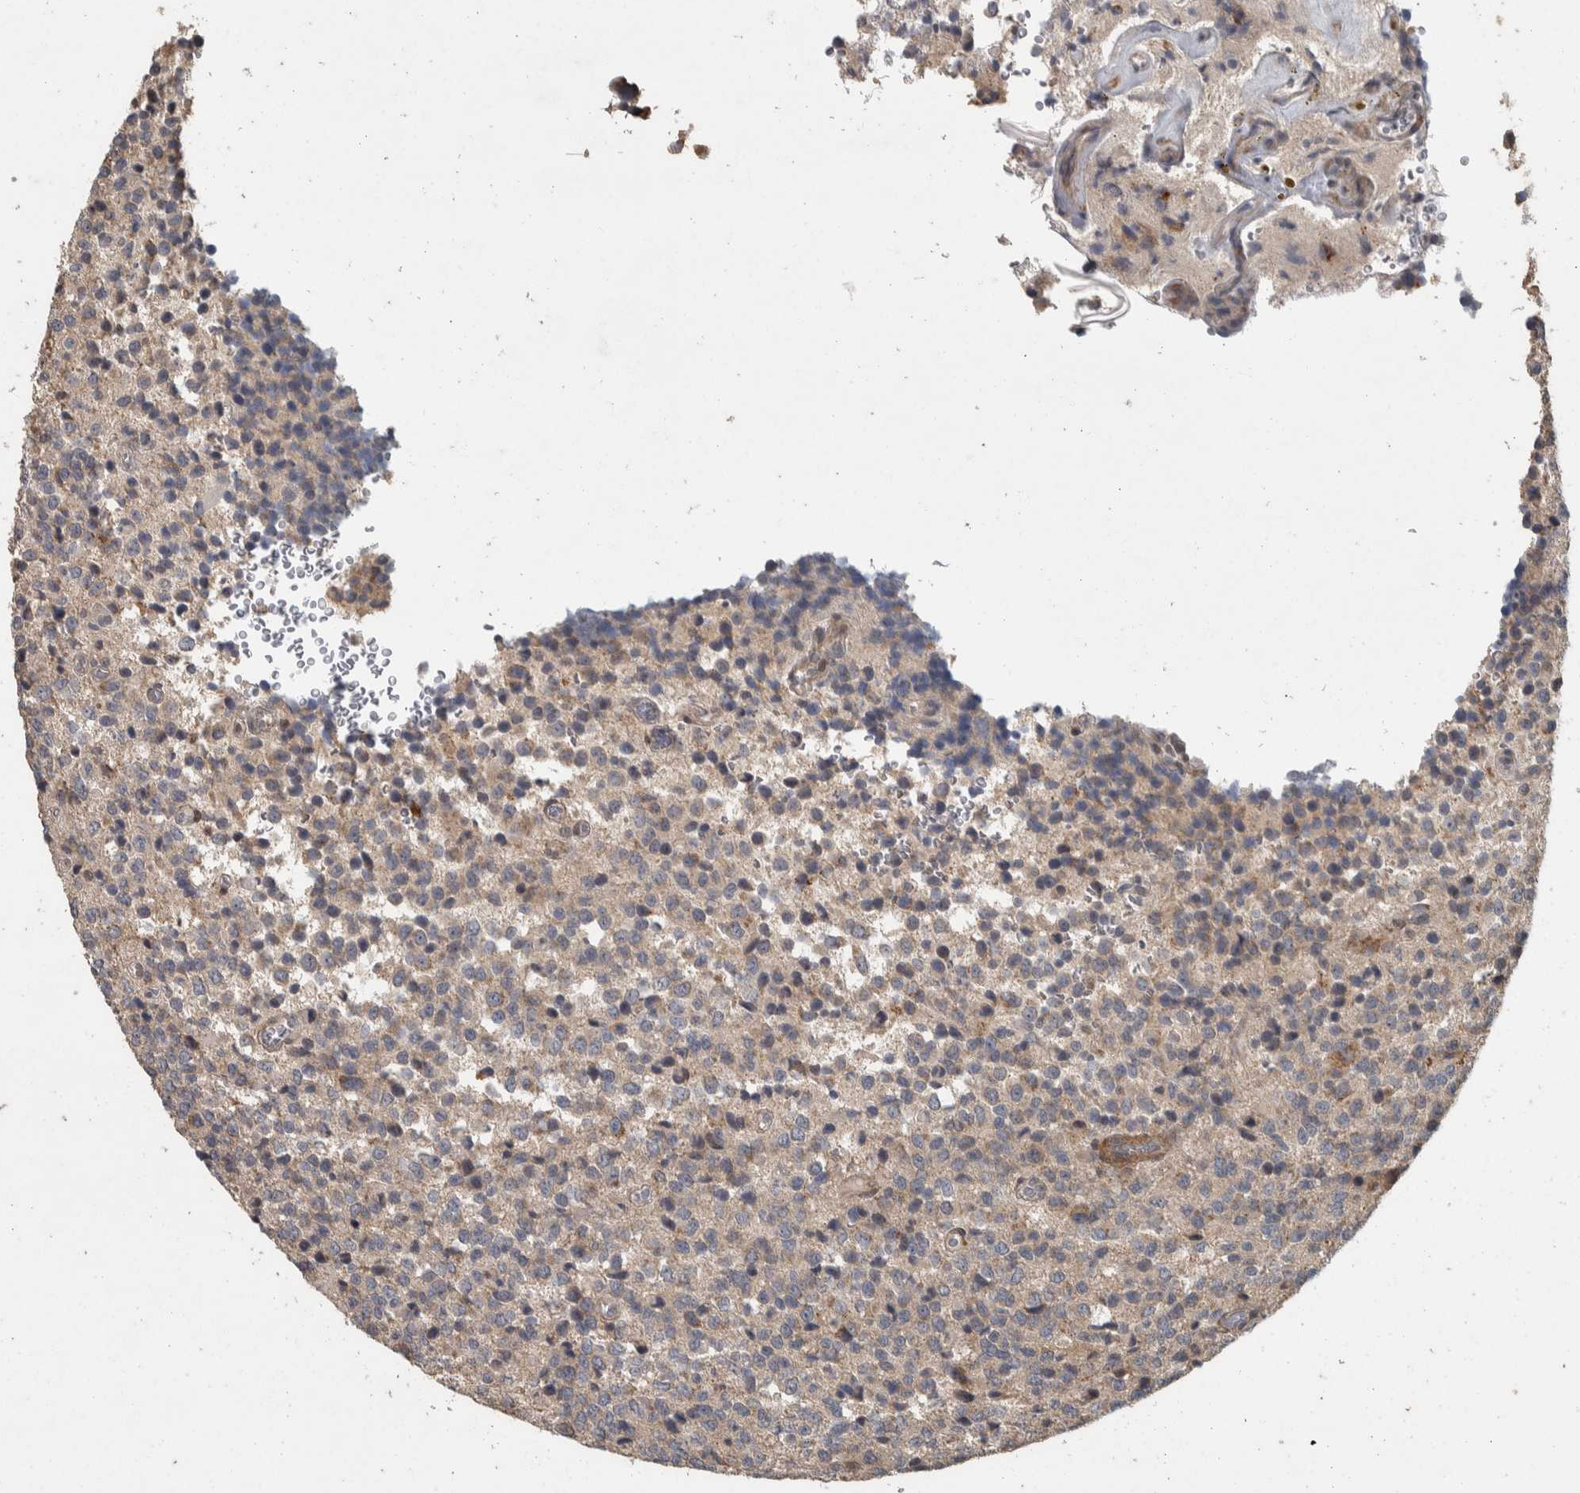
{"staining": {"intensity": "weak", "quantity": "<25%", "location": "cytoplasmic/membranous"}, "tissue": "glioma", "cell_type": "Tumor cells", "image_type": "cancer", "snomed": [{"axis": "morphology", "description": "Glioma, malignant, High grade"}, {"axis": "topography", "description": "pancreas cauda"}], "caption": "An immunohistochemistry (IHC) image of malignant glioma (high-grade) is shown. There is no staining in tumor cells of malignant glioma (high-grade).", "gene": "ERAL1", "patient": {"sex": "male", "age": 60}}